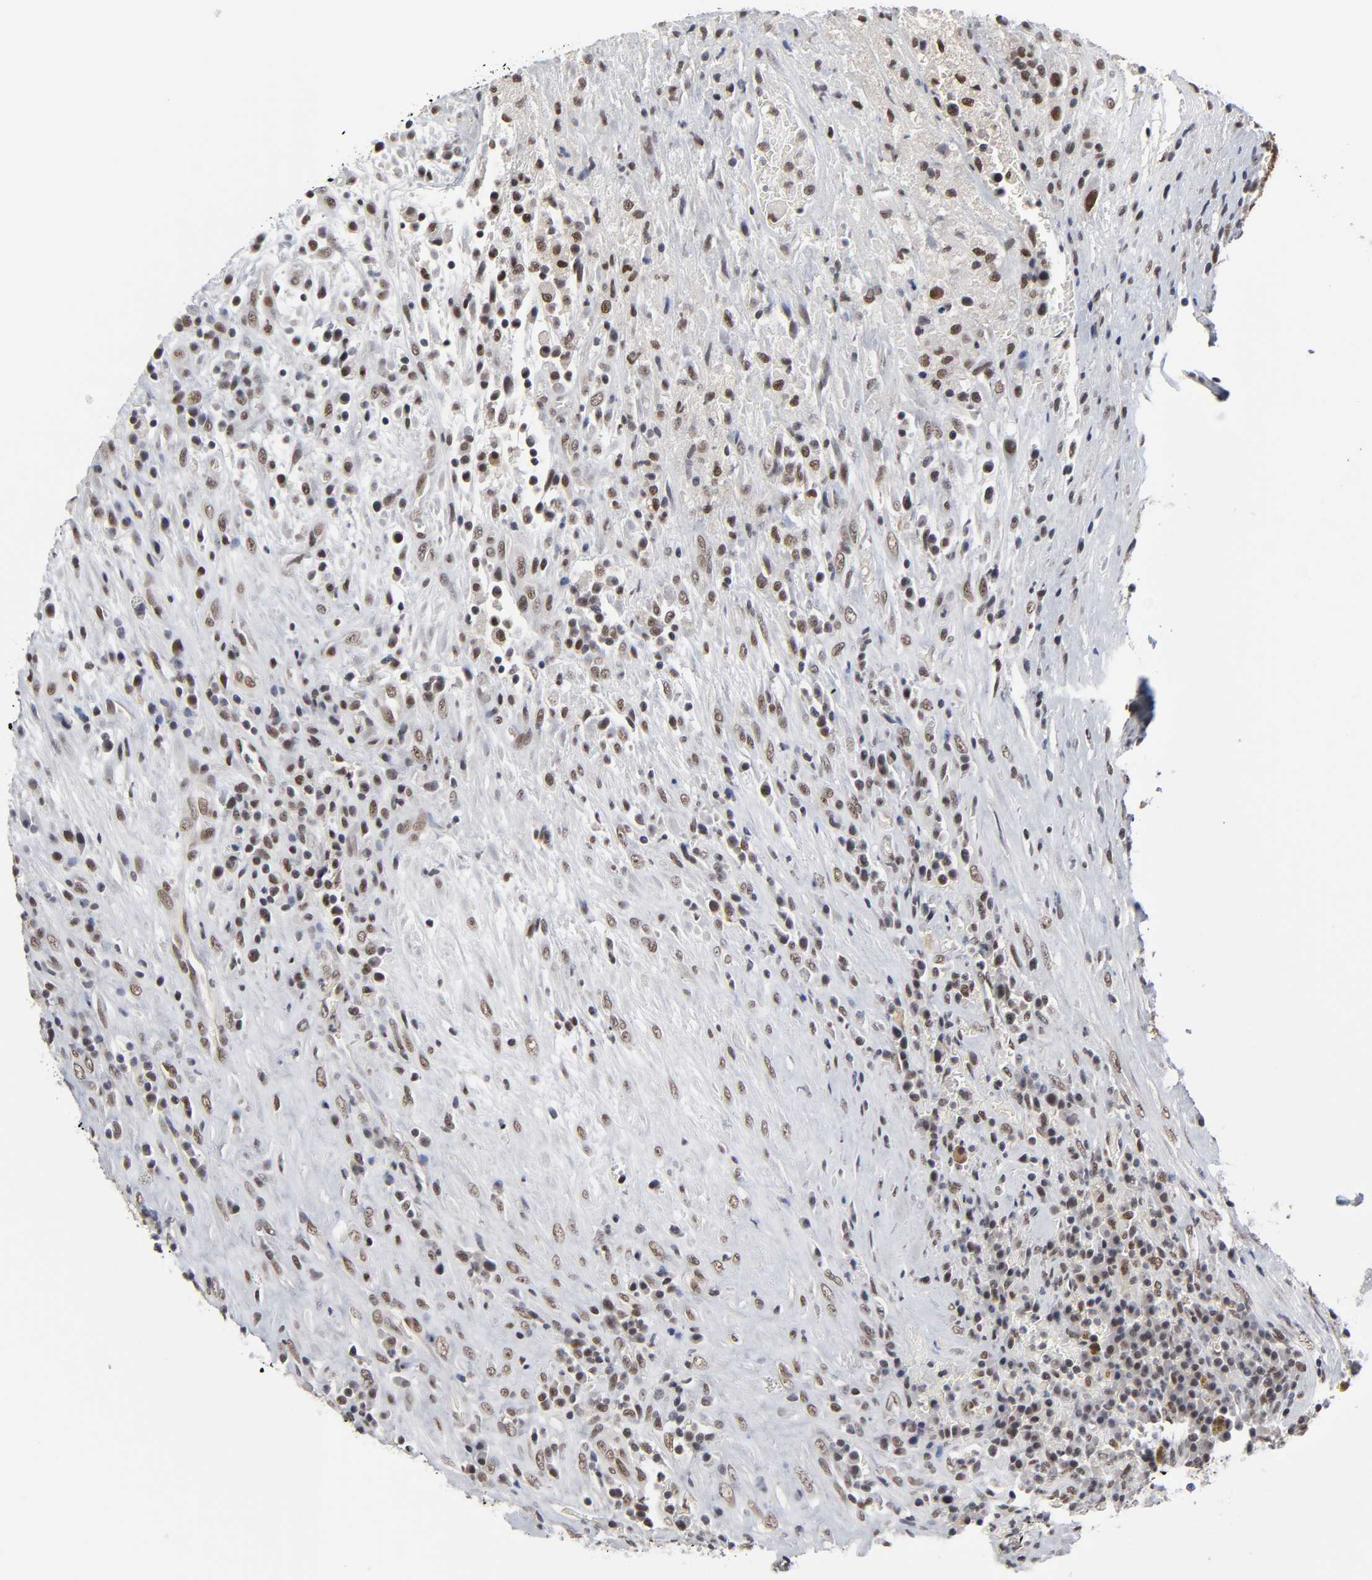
{"staining": {"intensity": "moderate", "quantity": "25%-75%", "location": "nuclear"}, "tissue": "testis cancer", "cell_type": "Tumor cells", "image_type": "cancer", "snomed": [{"axis": "morphology", "description": "Necrosis, NOS"}, {"axis": "morphology", "description": "Carcinoma, Embryonal, NOS"}, {"axis": "topography", "description": "Testis"}], "caption": "A high-resolution micrograph shows immunohistochemistry (IHC) staining of testis cancer, which demonstrates moderate nuclear positivity in about 25%-75% of tumor cells.", "gene": "TRIM33", "patient": {"sex": "male", "age": 19}}